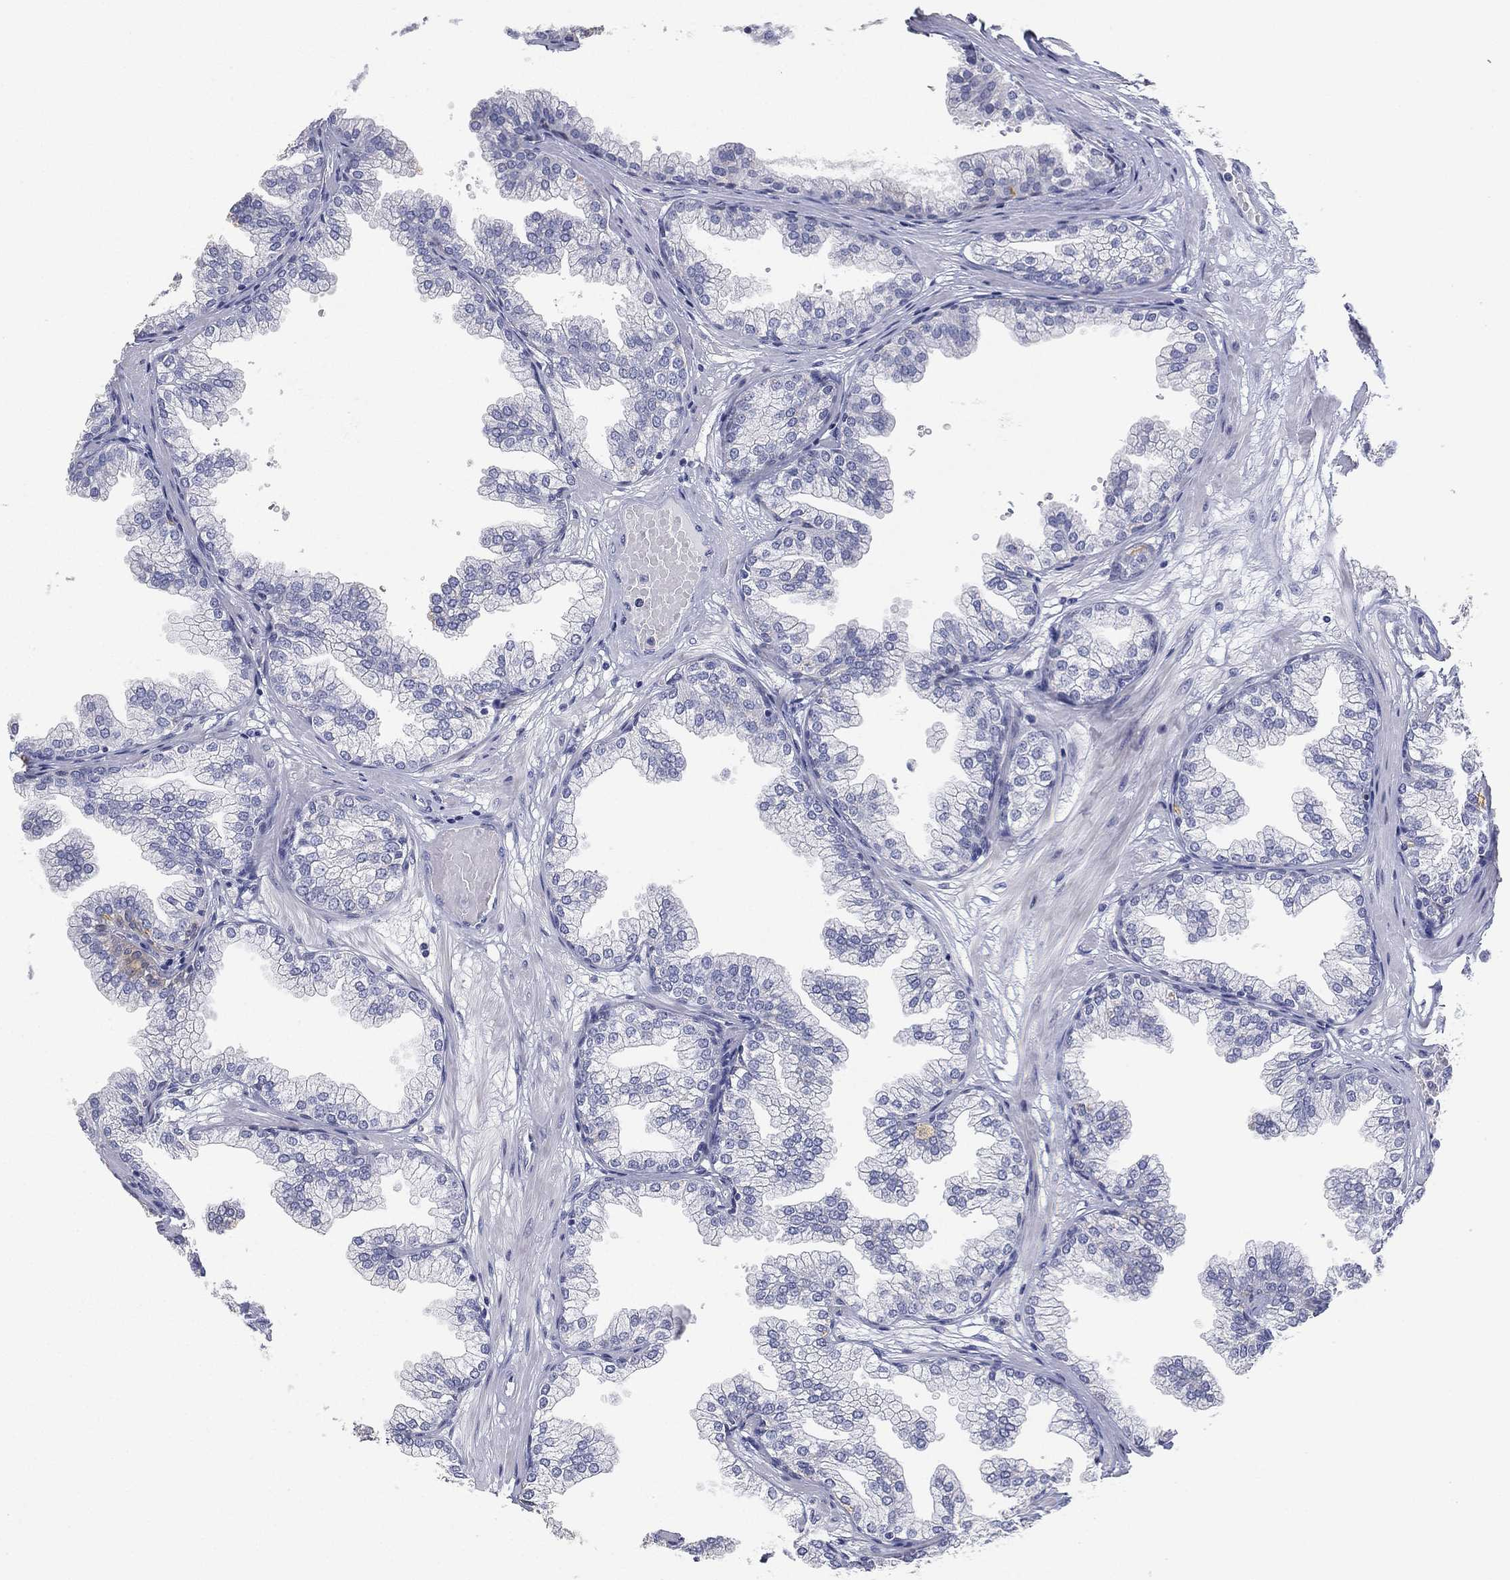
{"staining": {"intensity": "negative", "quantity": "none", "location": "none"}, "tissue": "prostate", "cell_type": "Glandular cells", "image_type": "normal", "snomed": [{"axis": "morphology", "description": "Normal tissue, NOS"}, {"axis": "topography", "description": "Prostate"}], "caption": "Immunohistochemistry micrograph of benign prostate stained for a protein (brown), which demonstrates no expression in glandular cells.", "gene": "FMO1", "patient": {"sex": "male", "age": 37}}